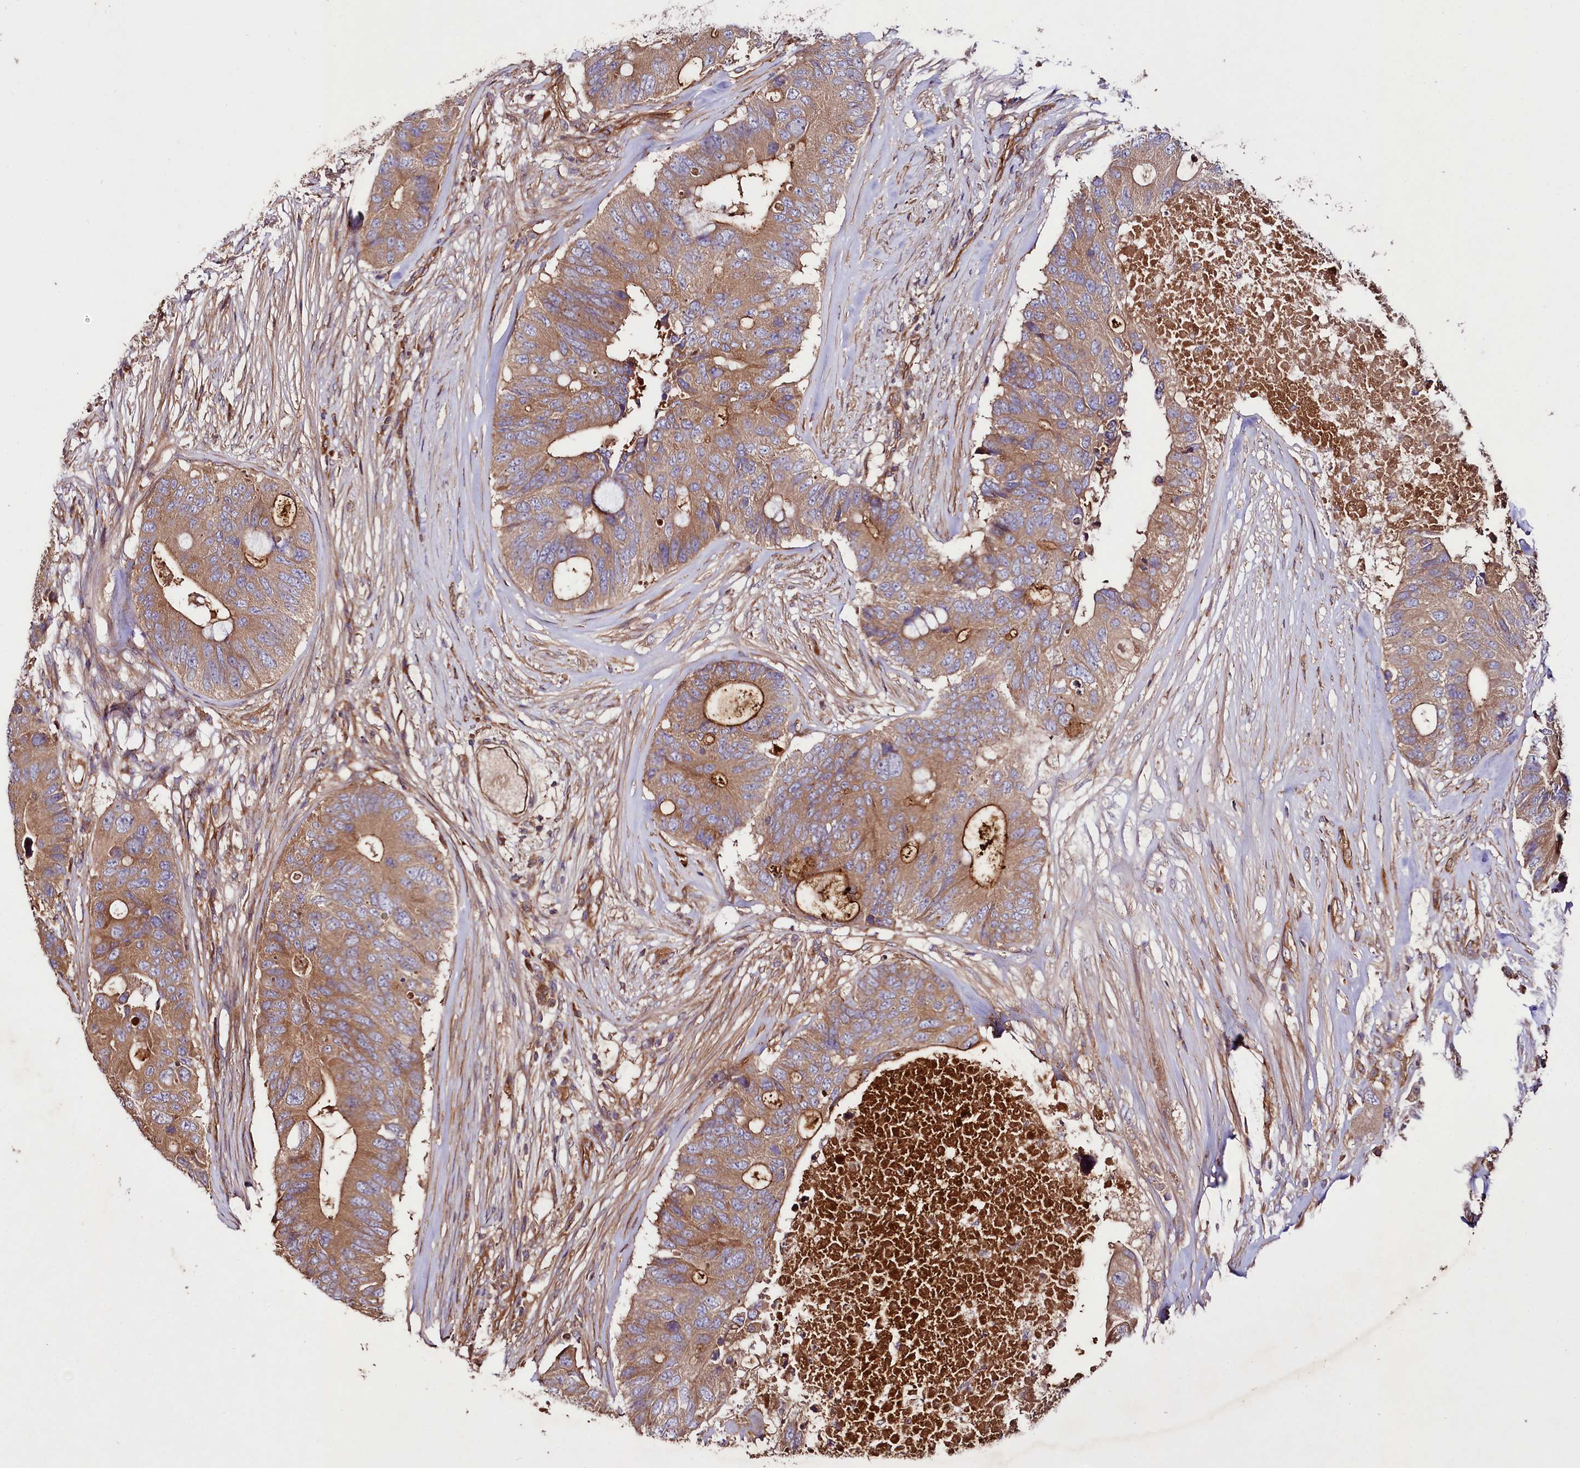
{"staining": {"intensity": "moderate", "quantity": ">75%", "location": "cytoplasmic/membranous"}, "tissue": "colorectal cancer", "cell_type": "Tumor cells", "image_type": "cancer", "snomed": [{"axis": "morphology", "description": "Adenocarcinoma, NOS"}, {"axis": "topography", "description": "Colon"}], "caption": "This is an image of immunohistochemistry staining of adenocarcinoma (colorectal), which shows moderate positivity in the cytoplasmic/membranous of tumor cells.", "gene": "CEP295", "patient": {"sex": "male", "age": 71}}